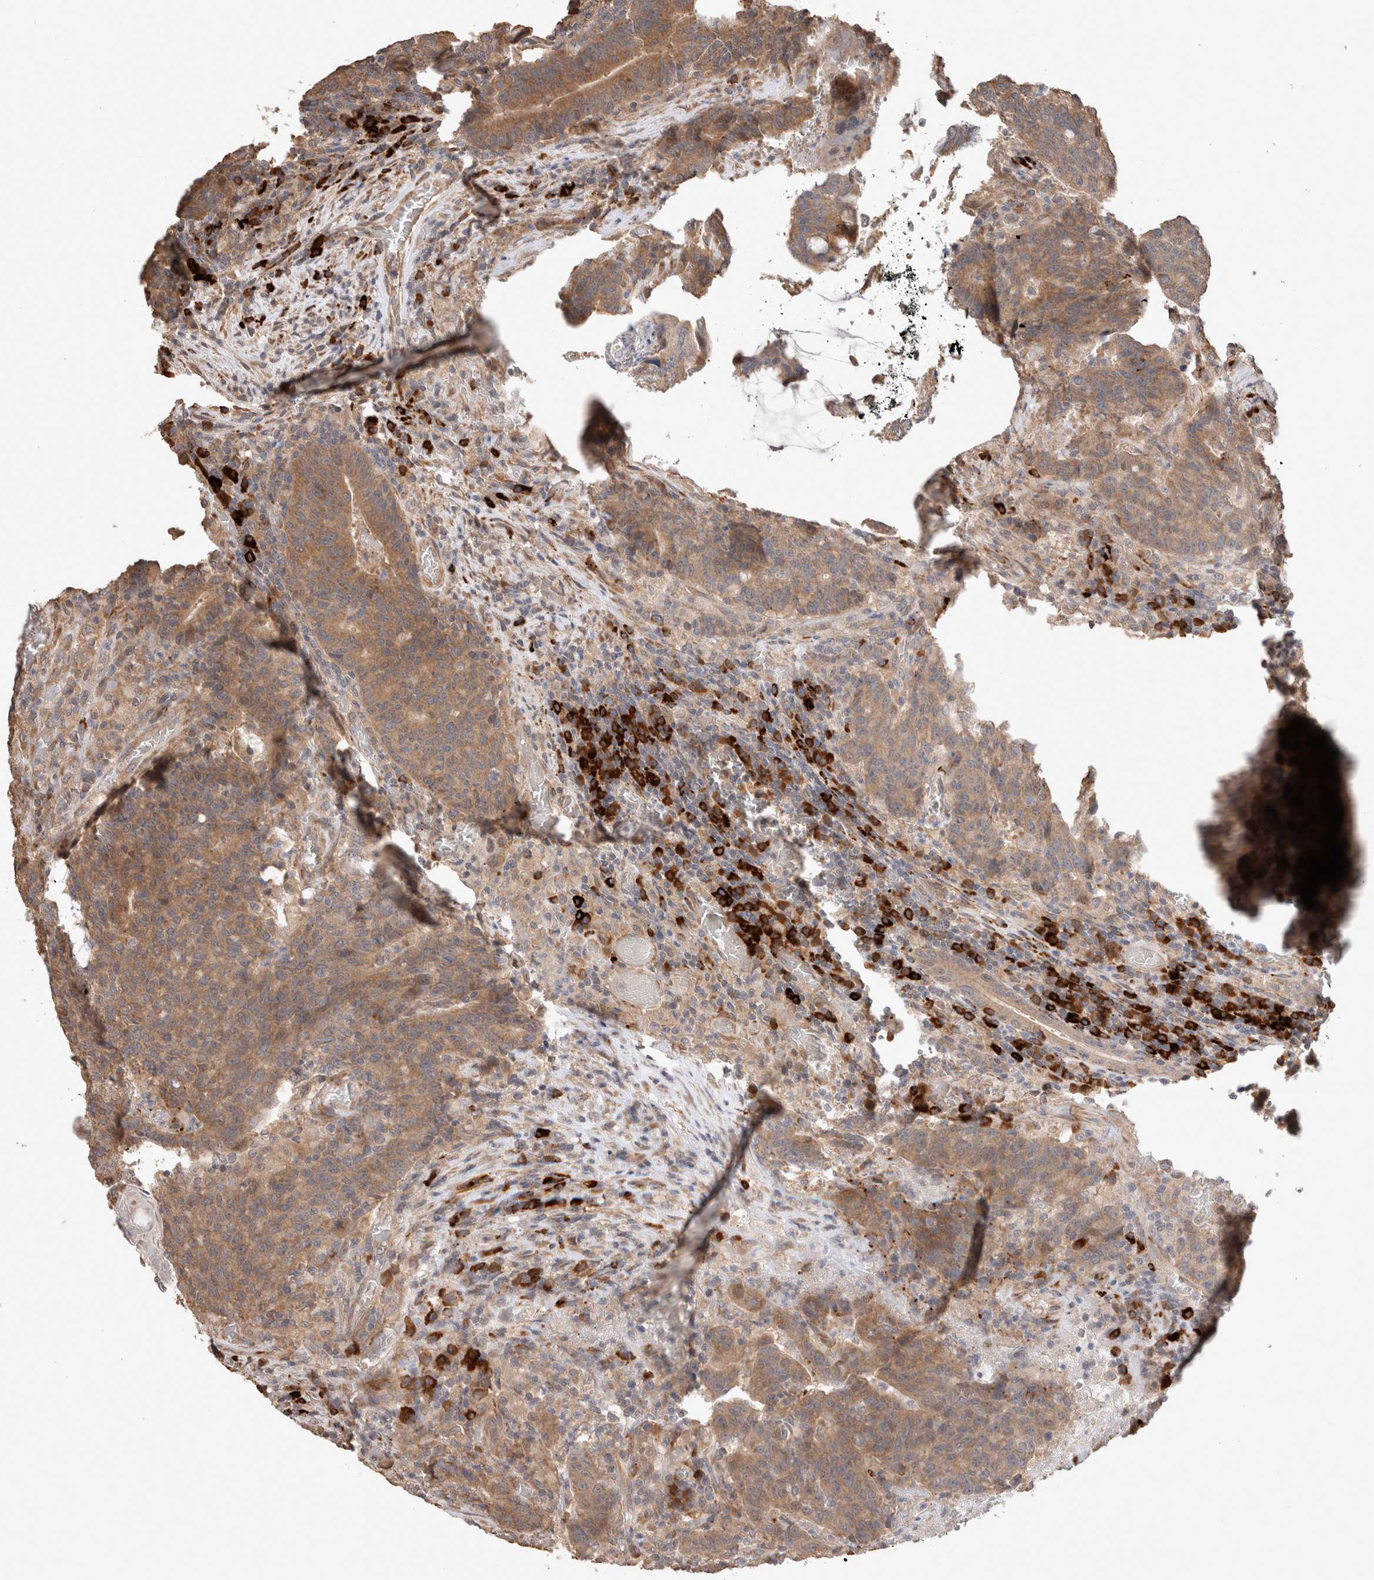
{"staining": {"intensity": "moderate", "quantity": ">75%", "location": "cytoplasmic/membranous"}, "tissue": "colorectal cancer", "cell_type": "Tumor cells", "image_type": "cancer", "snomed": [{"axis": "morphology", "description": "Adenocarcinoma, NOS"}, {"axis": "topography", "description": "Colon"}], "caption": "Immunohistochemical staining of human colorectal cancer exhibits medium levels of moderate cytoplasmic/membranous protein expression in about >75% of tumor cells.", "gene": "HROB", "patient": {"sex": "female", "age": 75}}